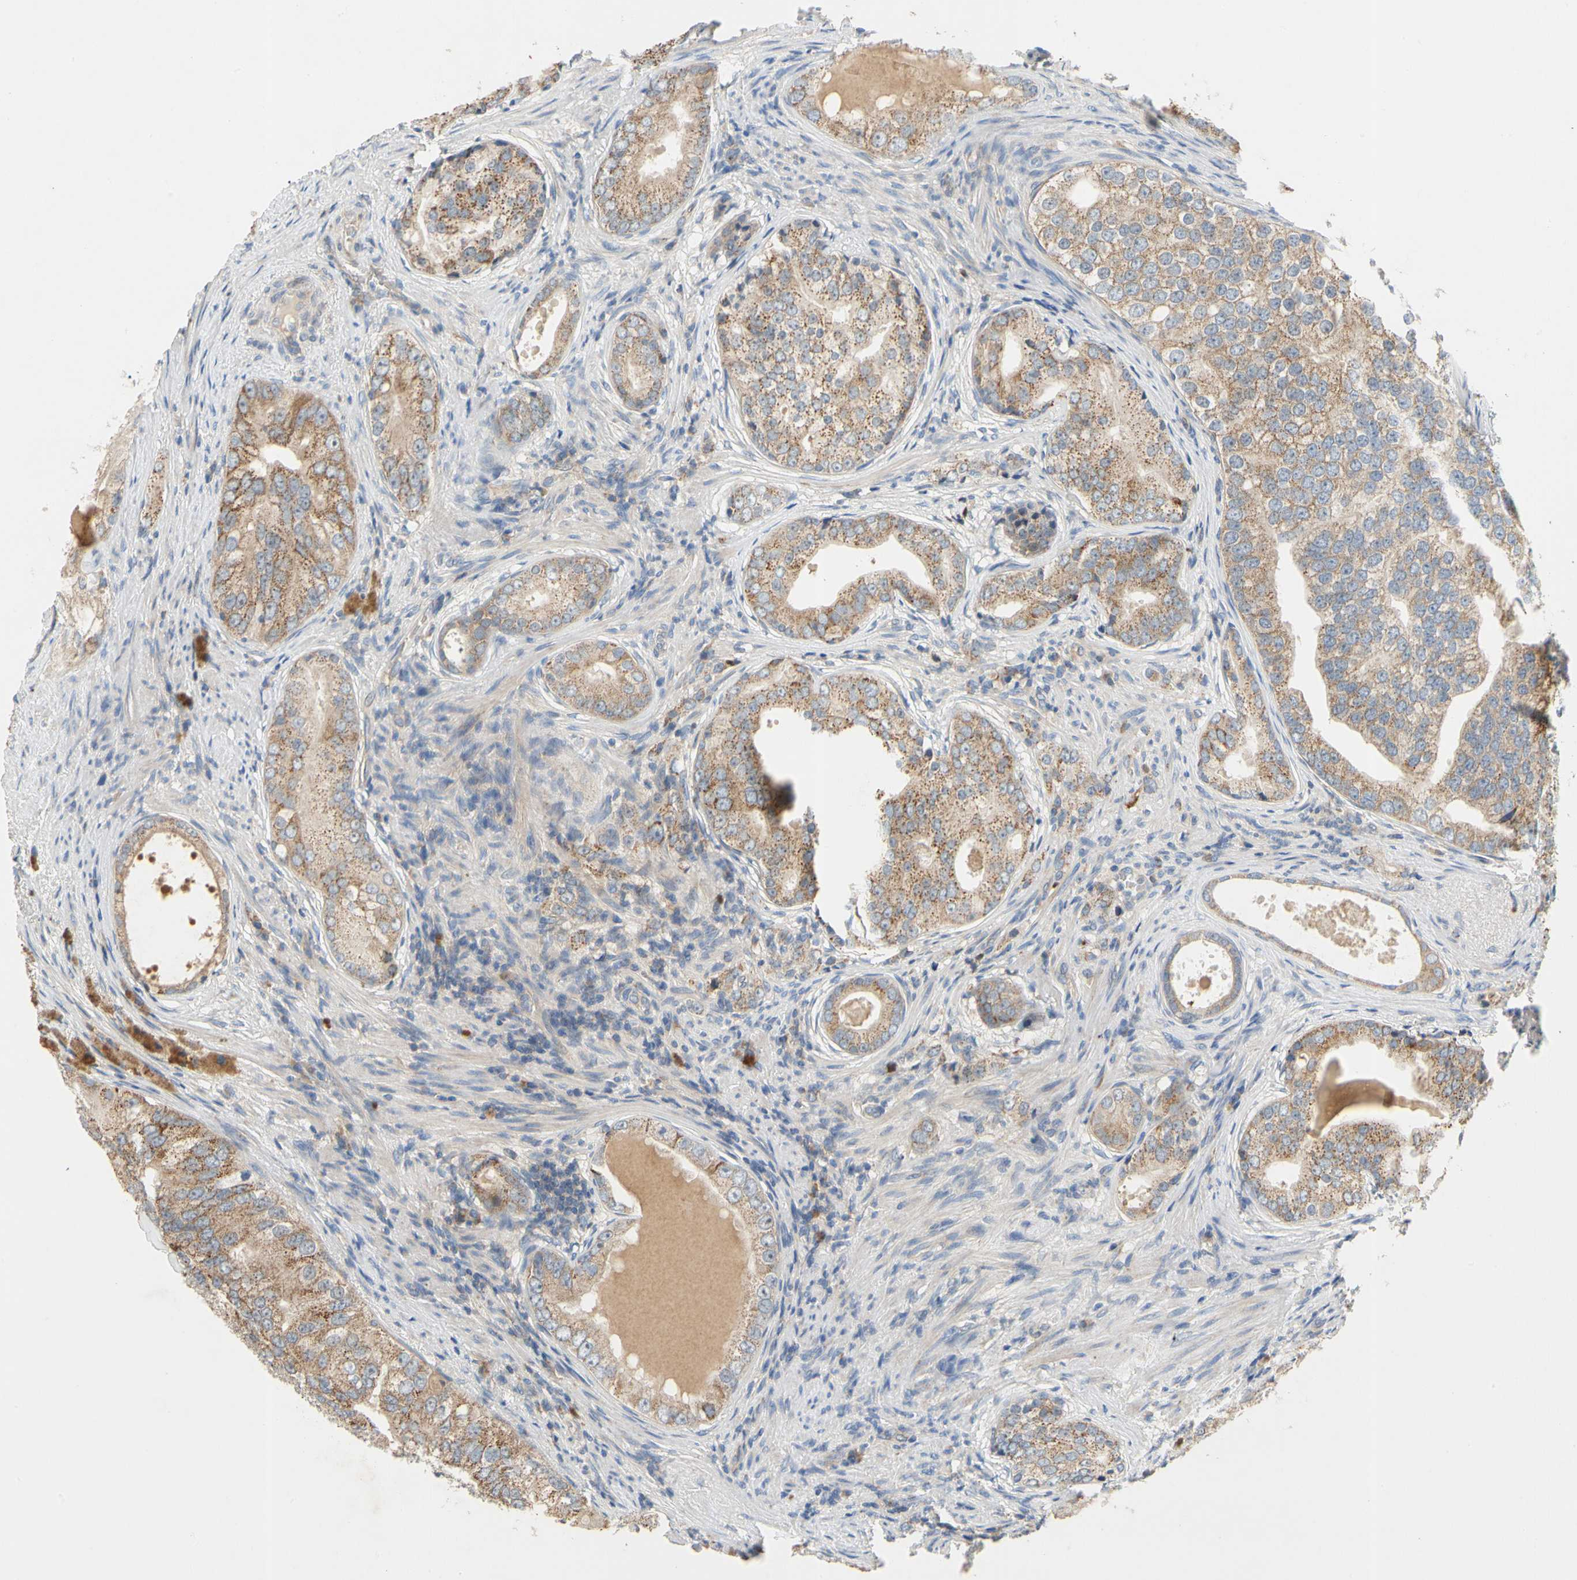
{"staining": {"intensity": "moderate", "quantity": ">75%", "location": "cytoplasmic/membranous"}, "tissue": "prostate cancer", "cell_type": "Tumor cells", "image_type": "cancer", "snomed": [{"axis": "morphology", "description": "Adenocarcinoma, High grade"}, {"axis": "topography", "description": "Prostate"}], "caption": "This micrograph demonstrates IHC staining of human prostate cancer, with medium moderate cytoplasmic/membranous positivity in approximately >75% of tumor cells.", "gene": "KLHDC8B", "patient": {"sex": "male", "age": 66}}